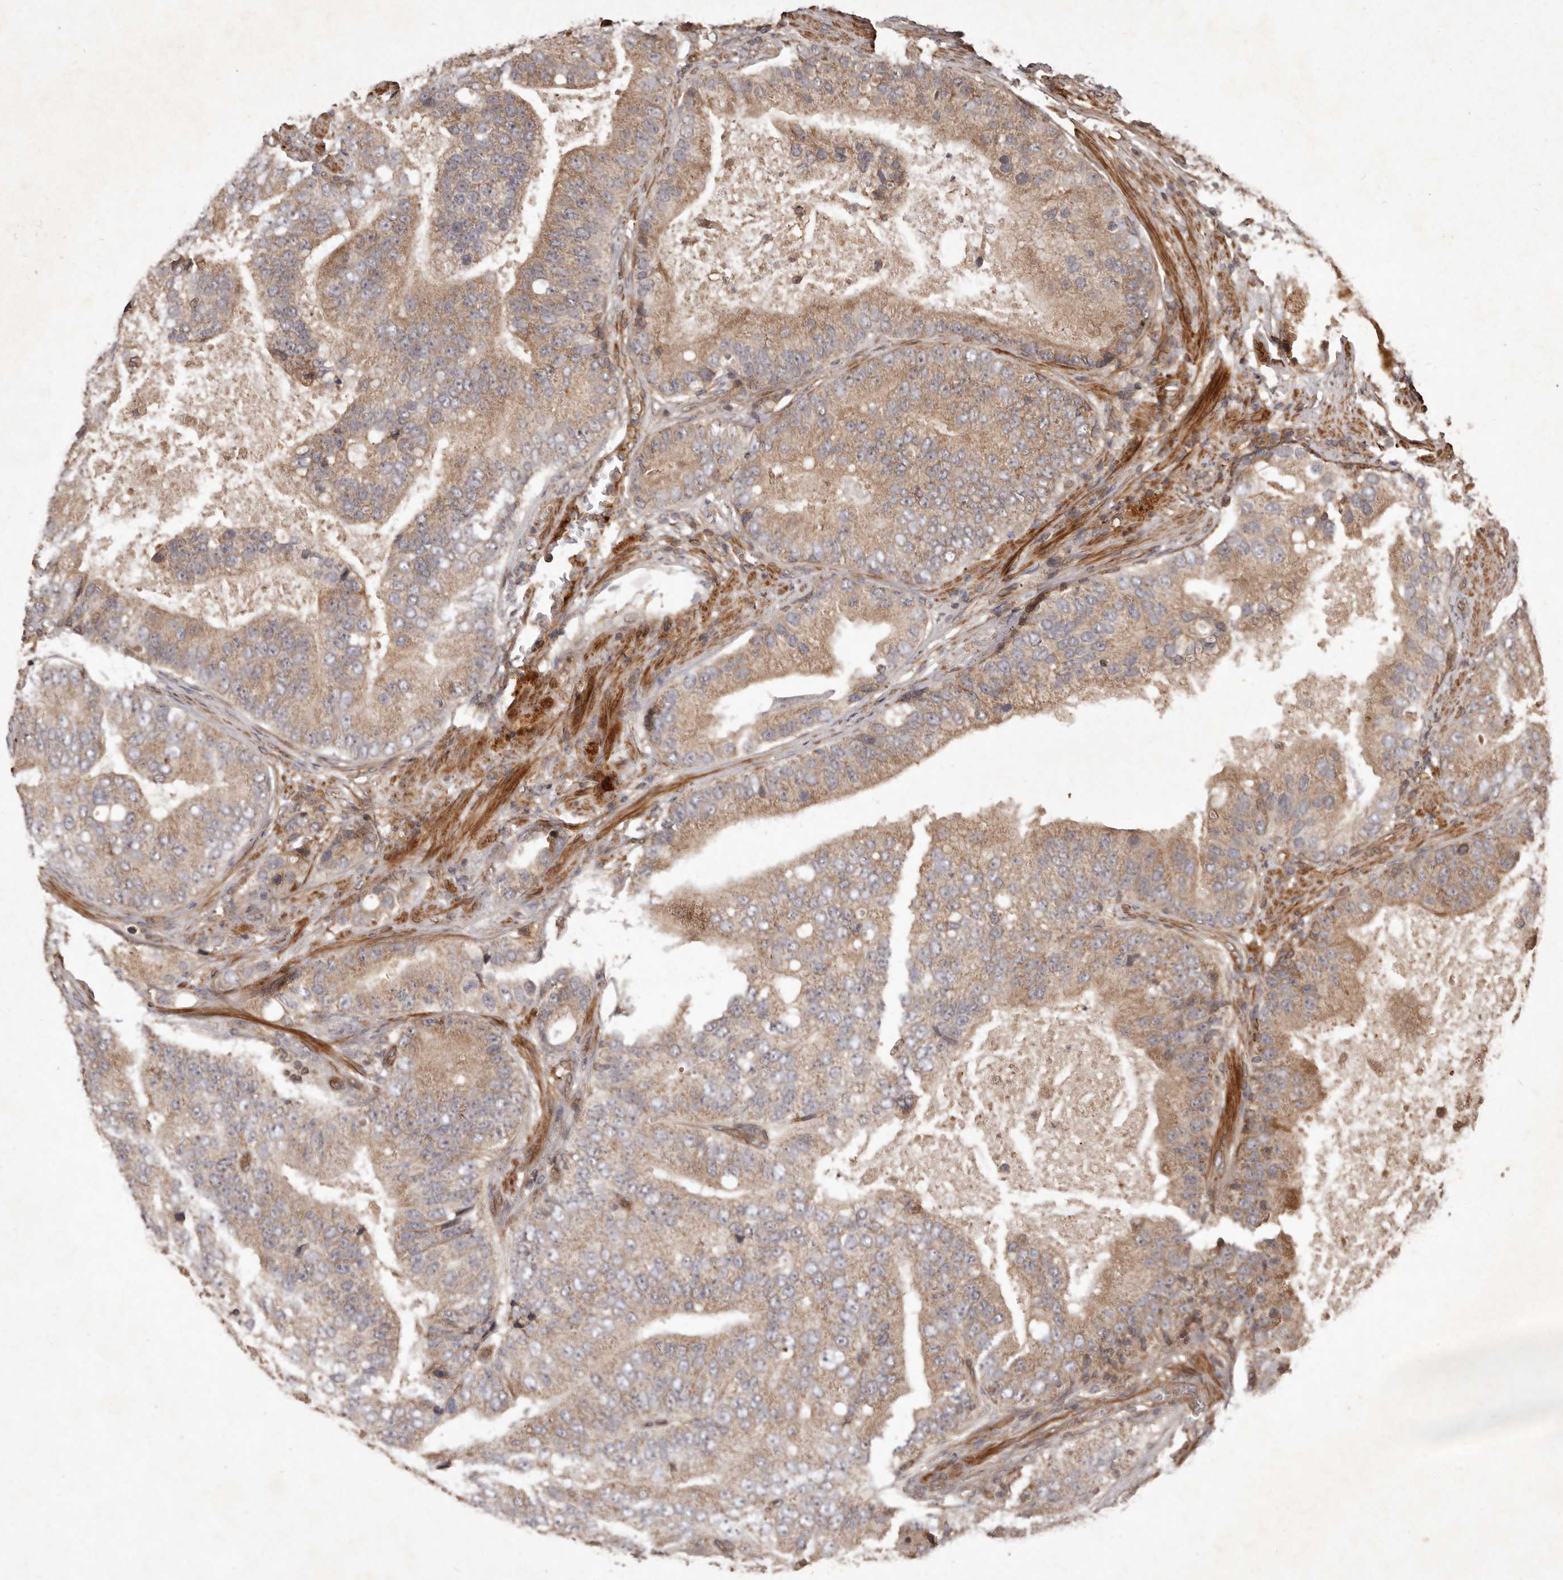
{"staining": {"intensity": "moderate", "quantity": "25%-75%", "location": "cytoplasmic/membranous"}, "tissue": "prostate cancer", "cell_type": "Tumor cells", "image_type": "cancer", "snomed": [{"axis": "morphology", "description": "Adenocarcinoma, High grade"}, {"axis": "topography", "description": "Prostate"}], "caption": "Protein expression by immunohistochemistry (IHC) demonstrates moderate cytoplasmic/membranous positivity in approximately 25%-75% of tumor cells in prostate high-grade adenocarcinoma.", "gene": "SEMA3A", "patient": {"sex": "male", "age": 70}}